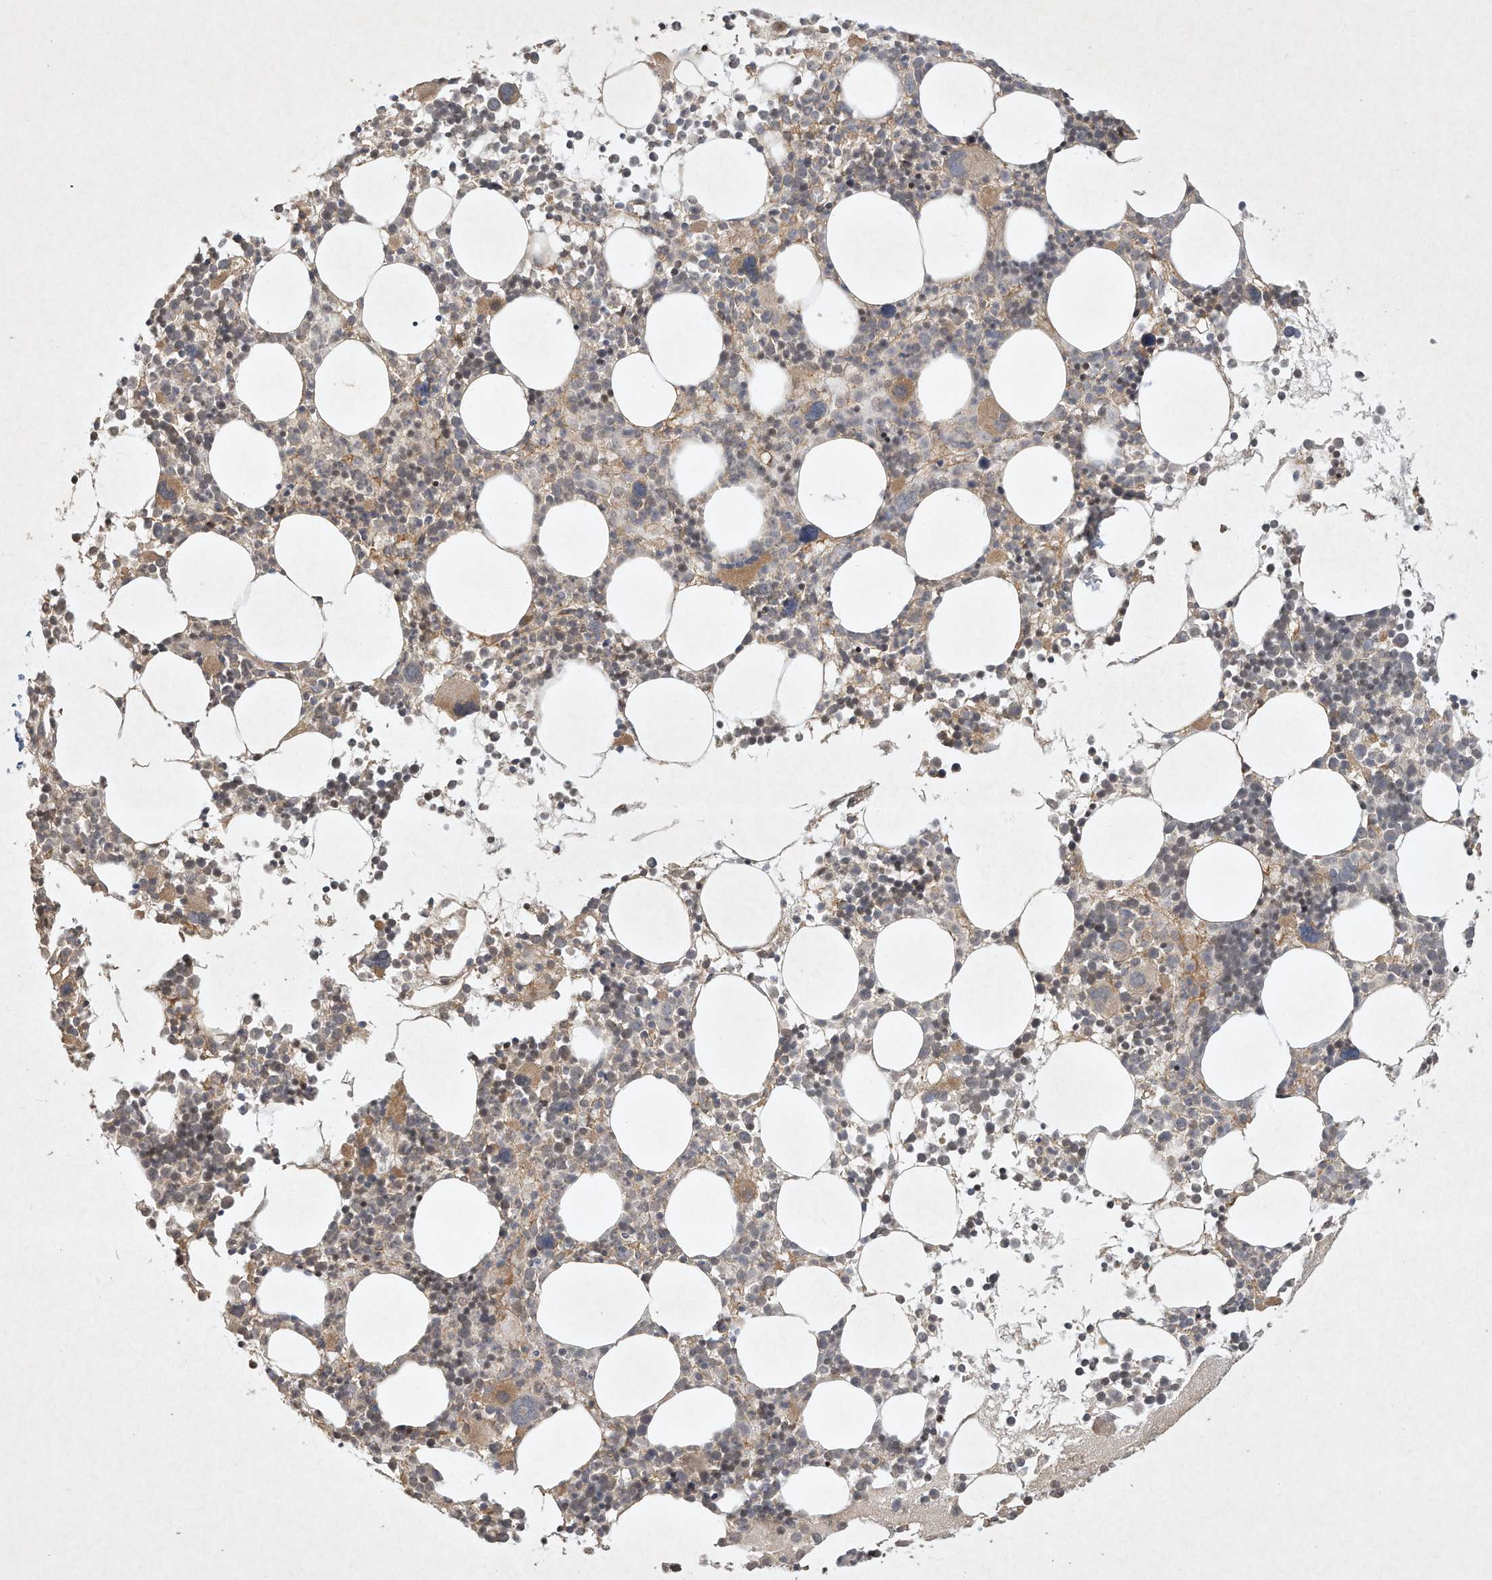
{"staining": {"intensity": "moderate", "quantity": "<25%", "location": "cytoplasmic/membranous"}, "tissue": "bone marrow", "cell_type": "Hematopoietic cells", "image_type": "normal", "snomed": [{"axis": "morphology", "description": "Normal tissue, NOS"}, {"axis": "topography", "description": "Bone marrow"}], "caption": "This image displays IHC staining of benign bone marrow, with low moderate cytoplasmic/membranous staining in about <25% of hematopoietic cells.", "gene": "BTRC", "patient": {"sex": "female", "age": 62}}